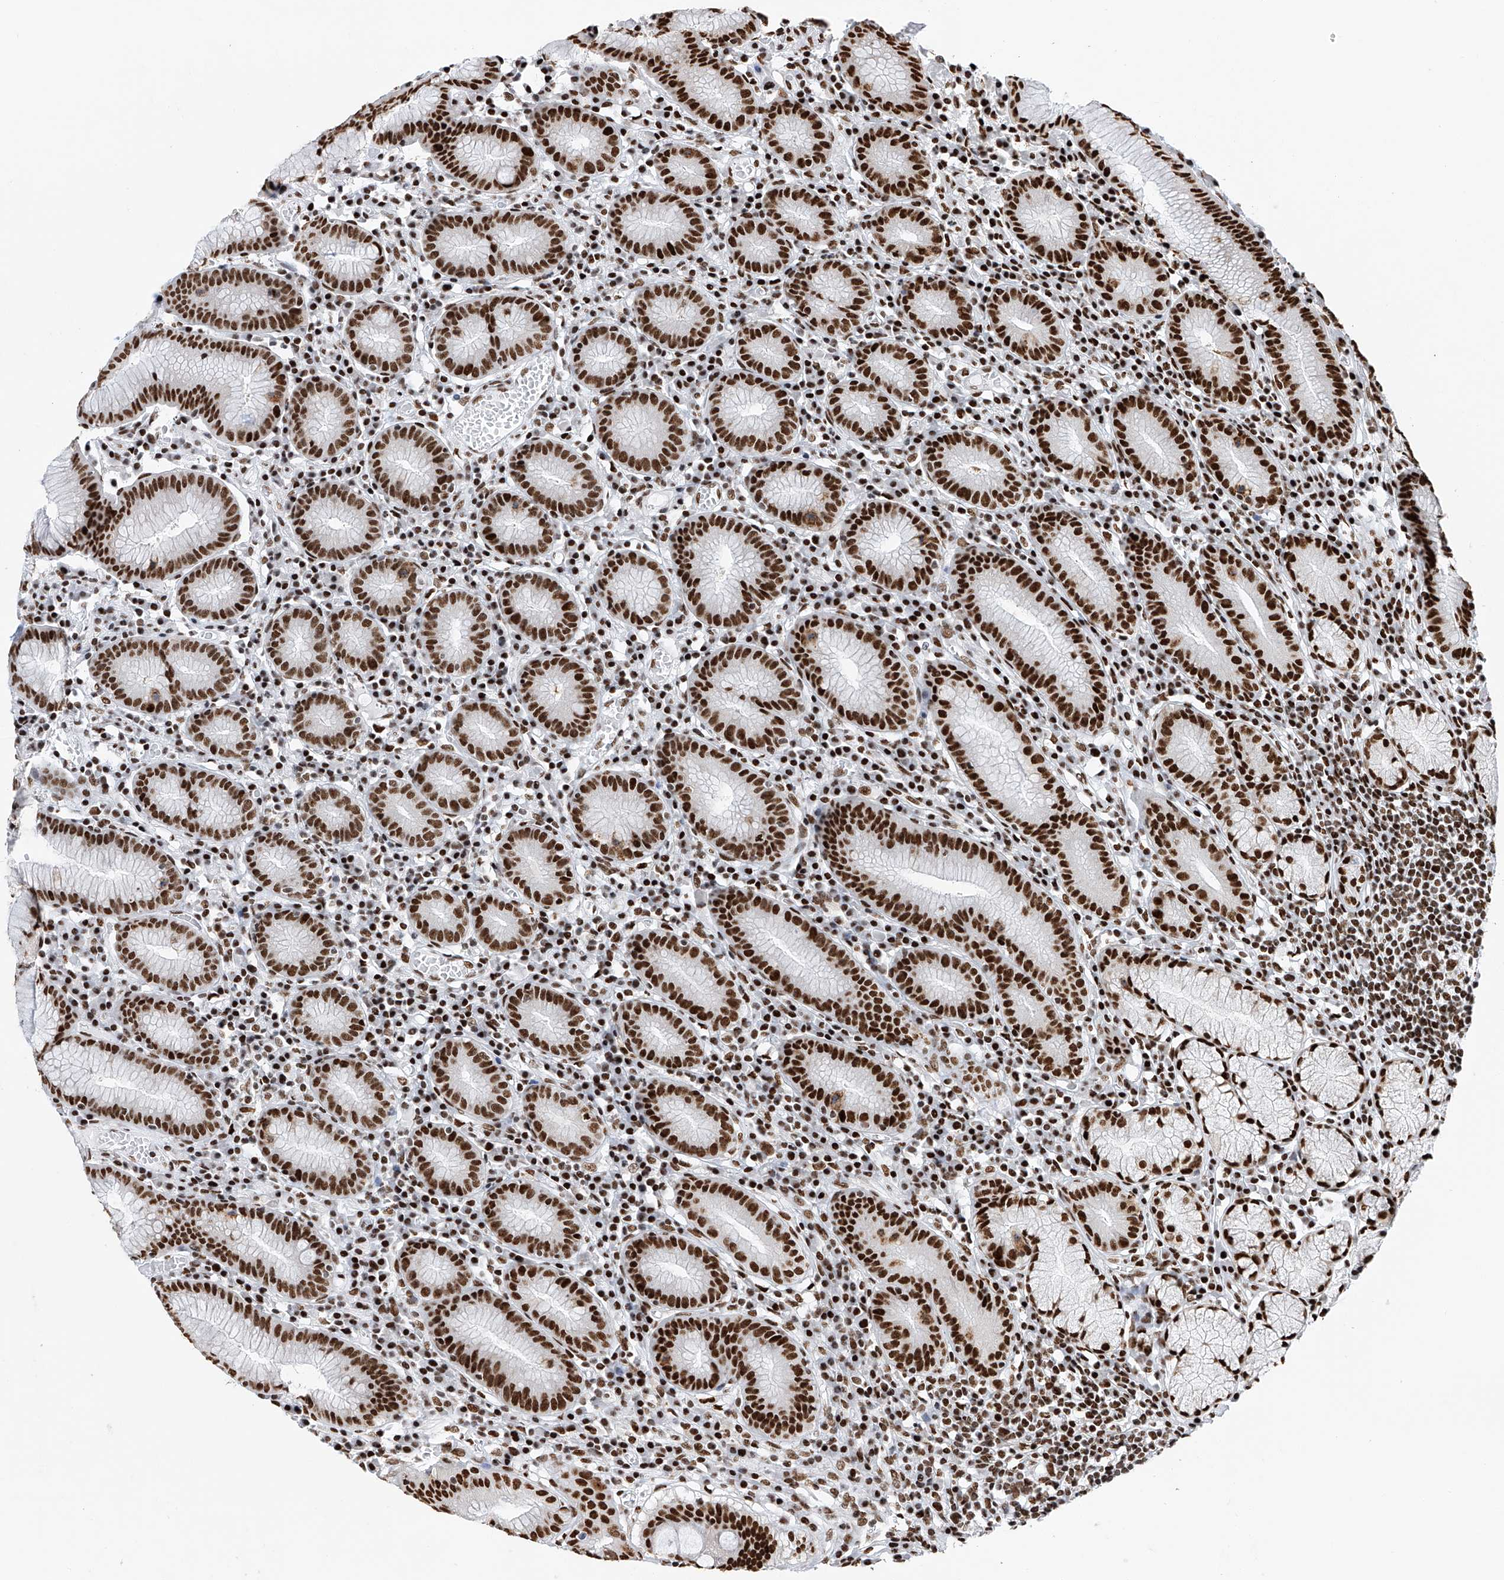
{"staining": {"intensity": "strong", "quantity": ">75%", "location": "nuclear"}, "tissue": "stomach", "cell_type": "Glandular cells", "image_type": "normal", "snomed": [{"axis": "morphology", "description": "Normal tissue, NOS"}, {"axis": "topography", "description": "Stomach"}], "caption": "Unremarkable stomach demonstrates strong nuclear expression in about >75% of glandular cells, visualized by immunohistochemistry. (Brightfield microscopy of DAB IHC at high magnification).", "gene": "SRSF6", "patient": {"sex": "male", "age": 55}}